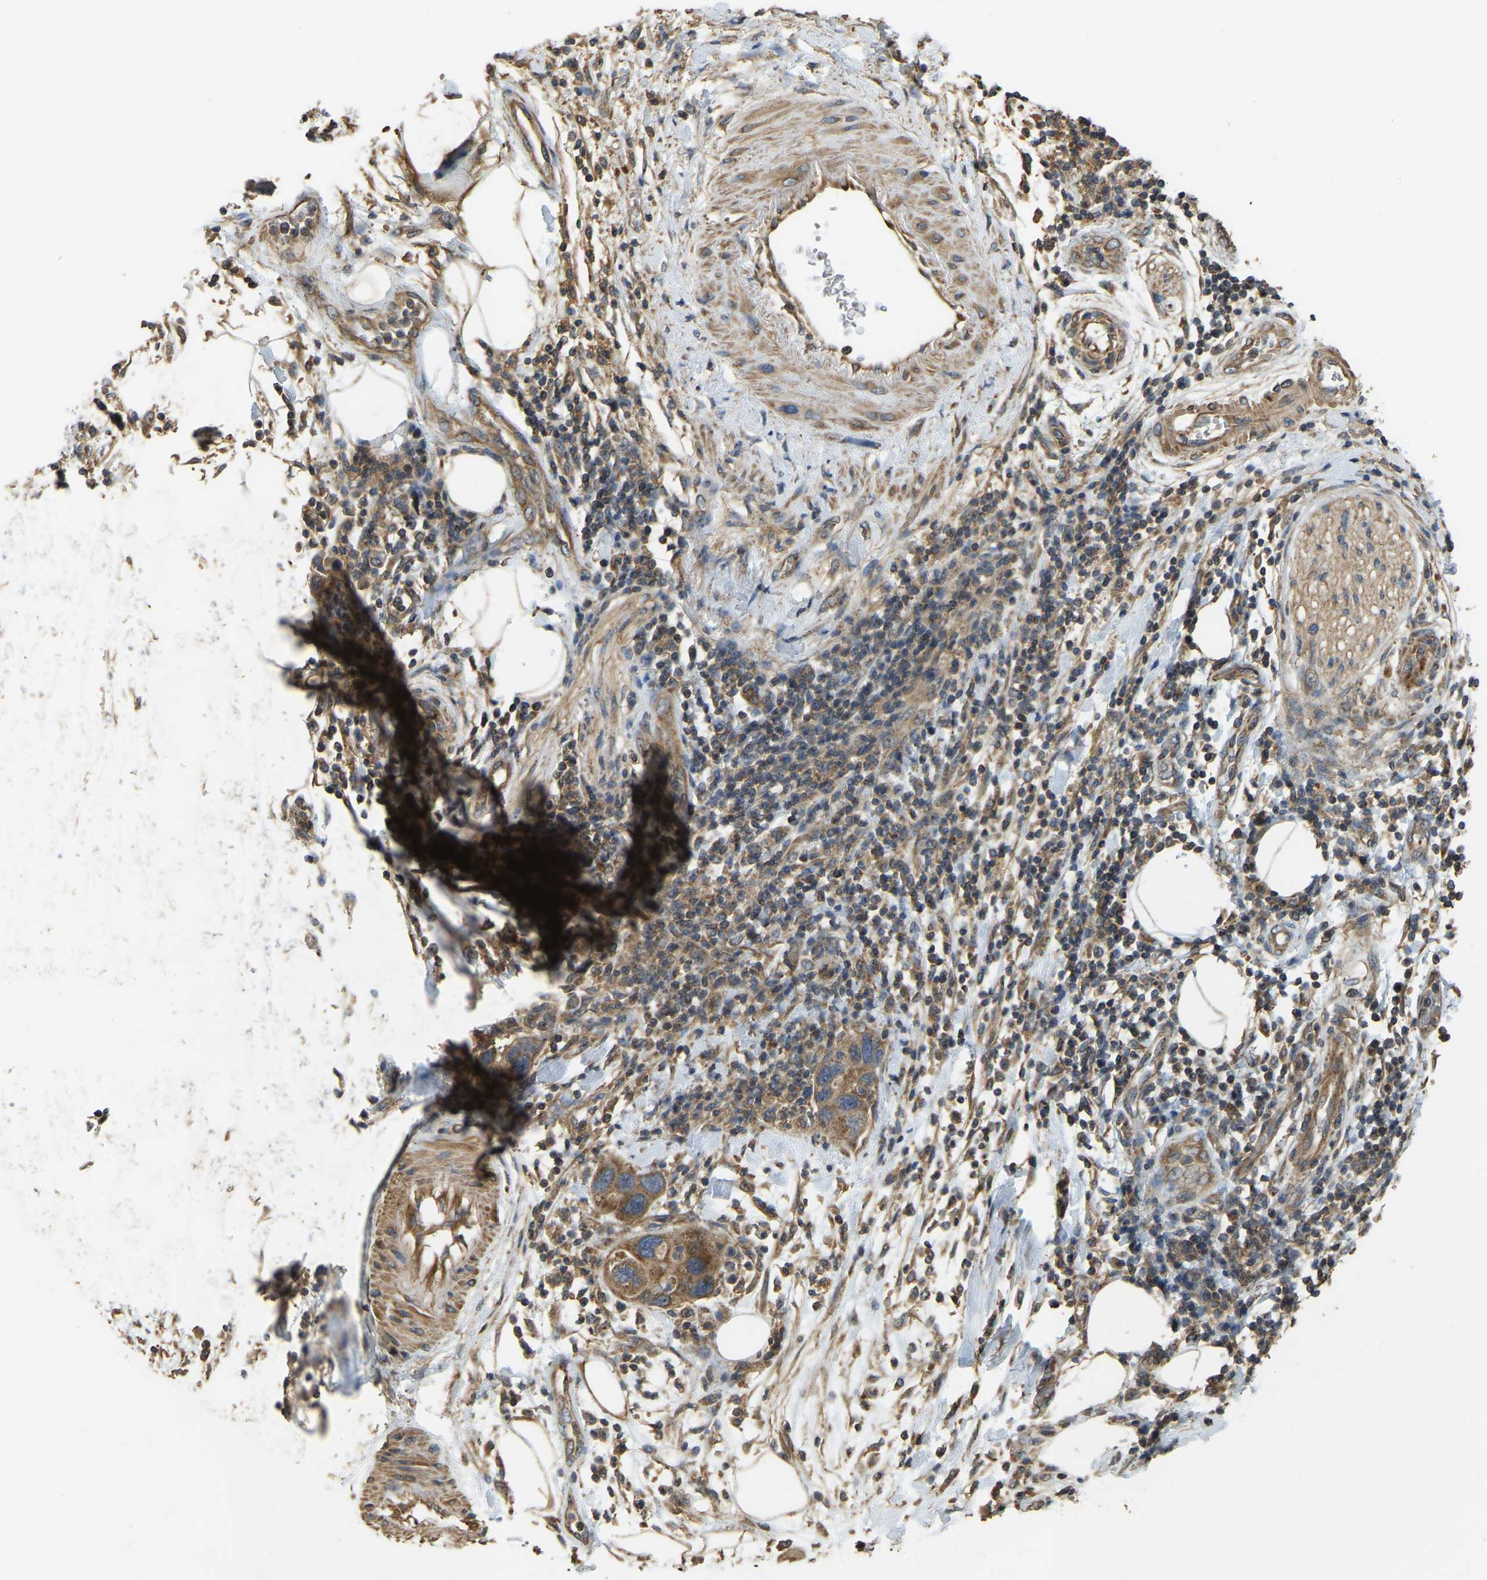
{"staining": {"intensity": "moderate", "quantity": ">75%", "location": "cytoplasmic/membranous"}, "tissue": "pancreatic cancer", "cell_type": "Tumor cells", "image_type": "cancer", "snomed": [{"axis": "morphology", "description": "Normal tissue, NOS"}, {"axis": "morphology", "description": "Adenocarcinoma, NOS"}, {"axis": "topography", "description": "Pancreas"}], "caption": "IHC of human pancreatic cancer (adenocarcinoma) shows medium levels of moderate cytoplasmic/membranous expression in about >75% of tumor cells.", "gene": "GNG2", "patient": {"sex": "female", "age": 71}}